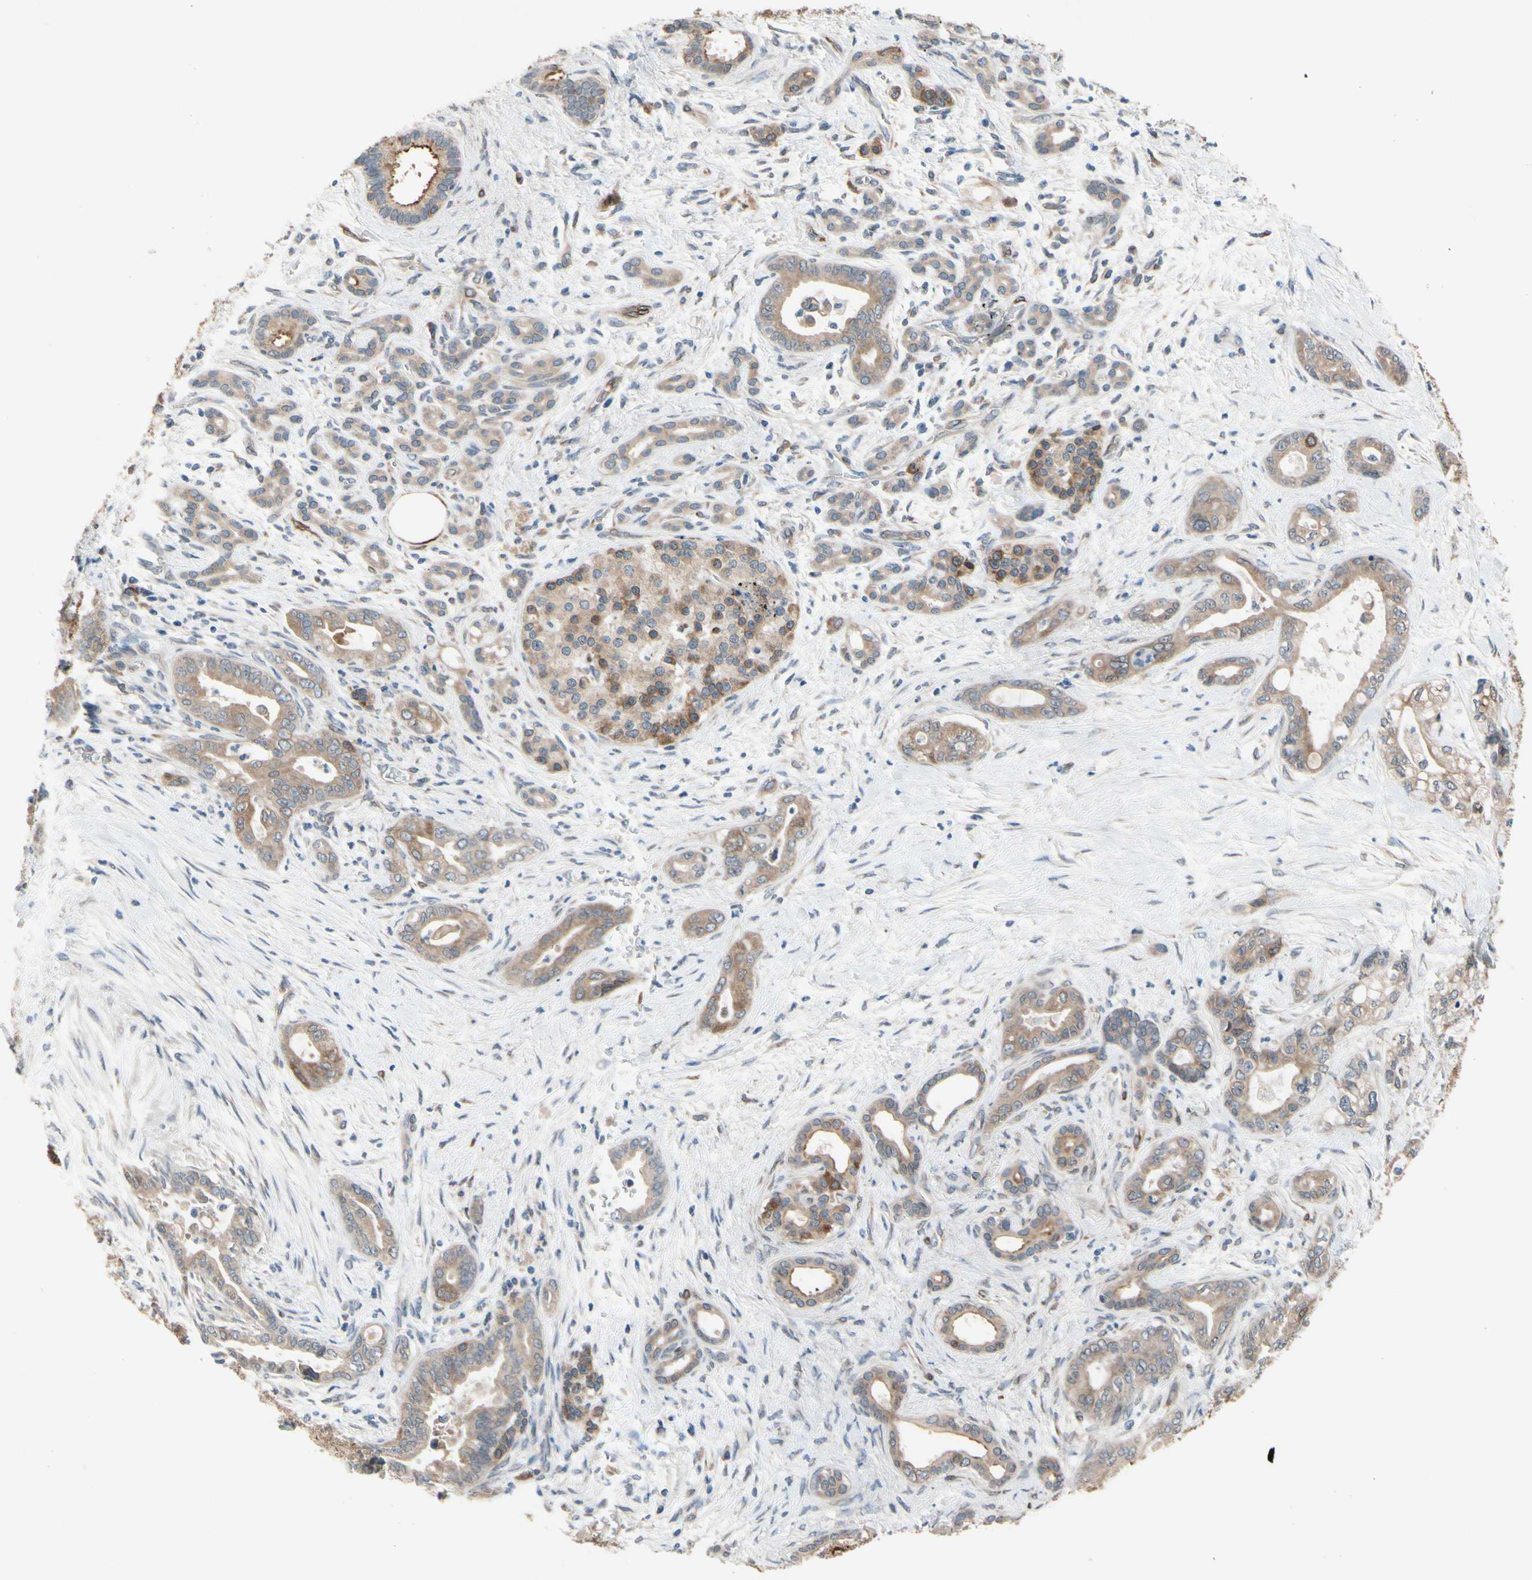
{"staining": {"intensity": "weak", "quantity": ">75%", "location": "cytoplasmic/membranous"}, "tissue": "pancreatic cancer", "cell_type": "Tumor cells", "image_type": "cancer", "snomed": [{"axis": "morphology", "description": "Adenocarcinoma, NOS"}, {"axis": "topography", "description": "Pancreas"}], "caption": "This image exhibits IHC staining of human pancreatic adenocarcinoma, with low weak cytoplasmic/membranous positivity in approximately >75% of tumor cells.", "gene": "PRXL2A", "patient": {"sex": "male", "age": 70}}